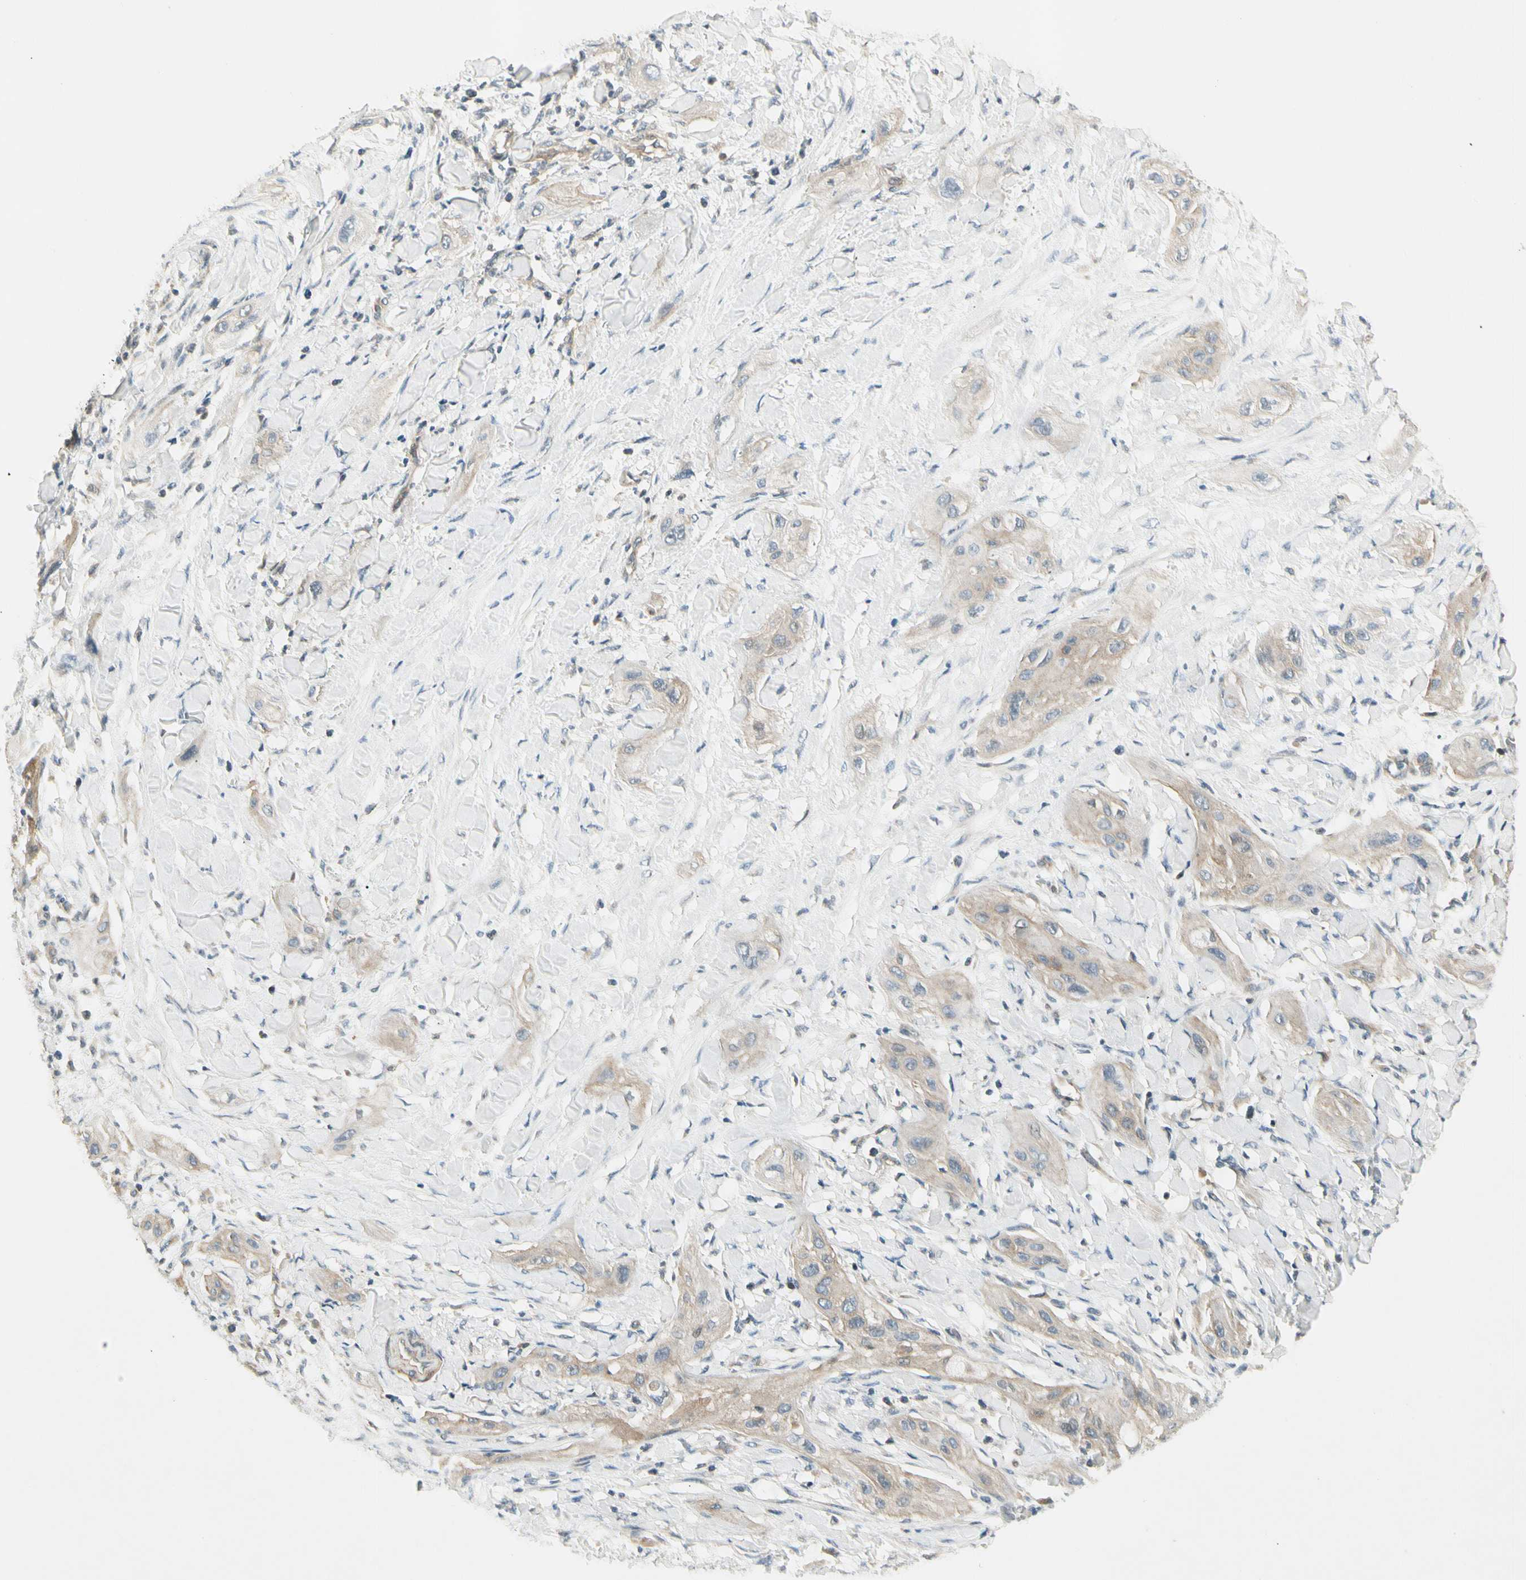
{"staining": {"intensity": "weak", "quantity": ">75%", "location": "cytoplasmic/membranous"}, "tissue": "lung cancer", "cell_type": "Tumor cells", "image_type": "cancer", "snomed": [{"axis": "morphology", "description": "Squamous cell carcinoma, NOS"}, {"axis": "topography", "description": "Lung"}], "caption": "Immunohistochemistry (IHC) micrograph of human squamous cell carcinoma (lung) stained for a protein (brown), which displays low levels of weak cytoplasmic/membranous positivity in about >75% of tumor cells.", "gene": "ADGRA3", "patient": {"sex": "female", "age": 47}}